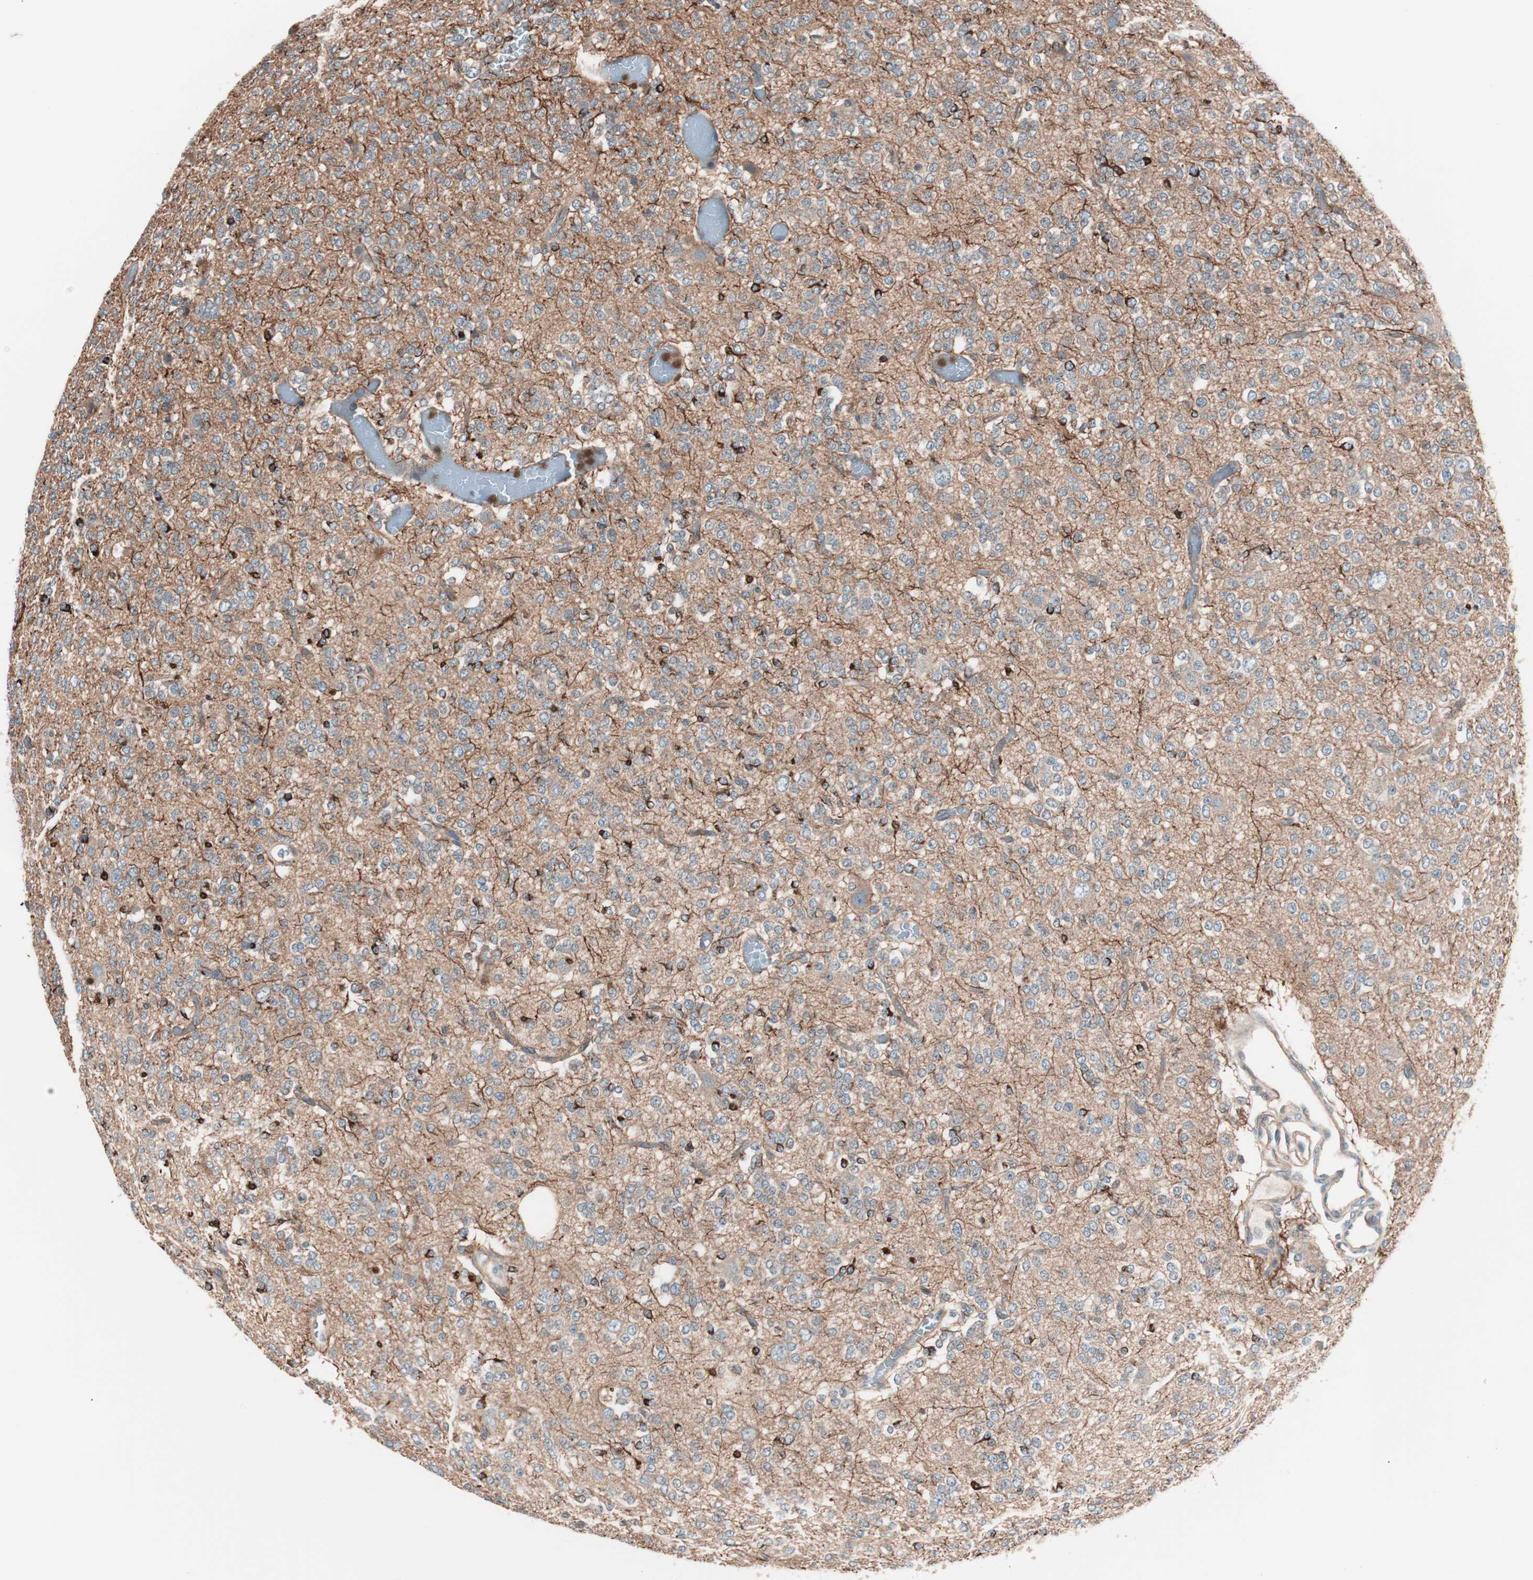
{"staining": {"intensity": "moderate", "quantity": ">75%", "location": "cytoplasmic/membranous"}, "tissue": "glioma", "cell_type": "Tumor cells", "image_type": "cancer", "snomed": [{"axis": "morphology", "description": "Glioma, malignant, Low grade"}, {"axis": "topography", "description": "Brain"}], "caption": "Moderate cytoplasmic/membranous expression is seen in about >75% of tumor cells in low-grade glioma (malignant). (DAB (3,3'-diaminobenzidine) IHC with brightfield microscopy, high magnification).", "gene": "TSG101", "patient": {"sex": "male", "age": 38}}